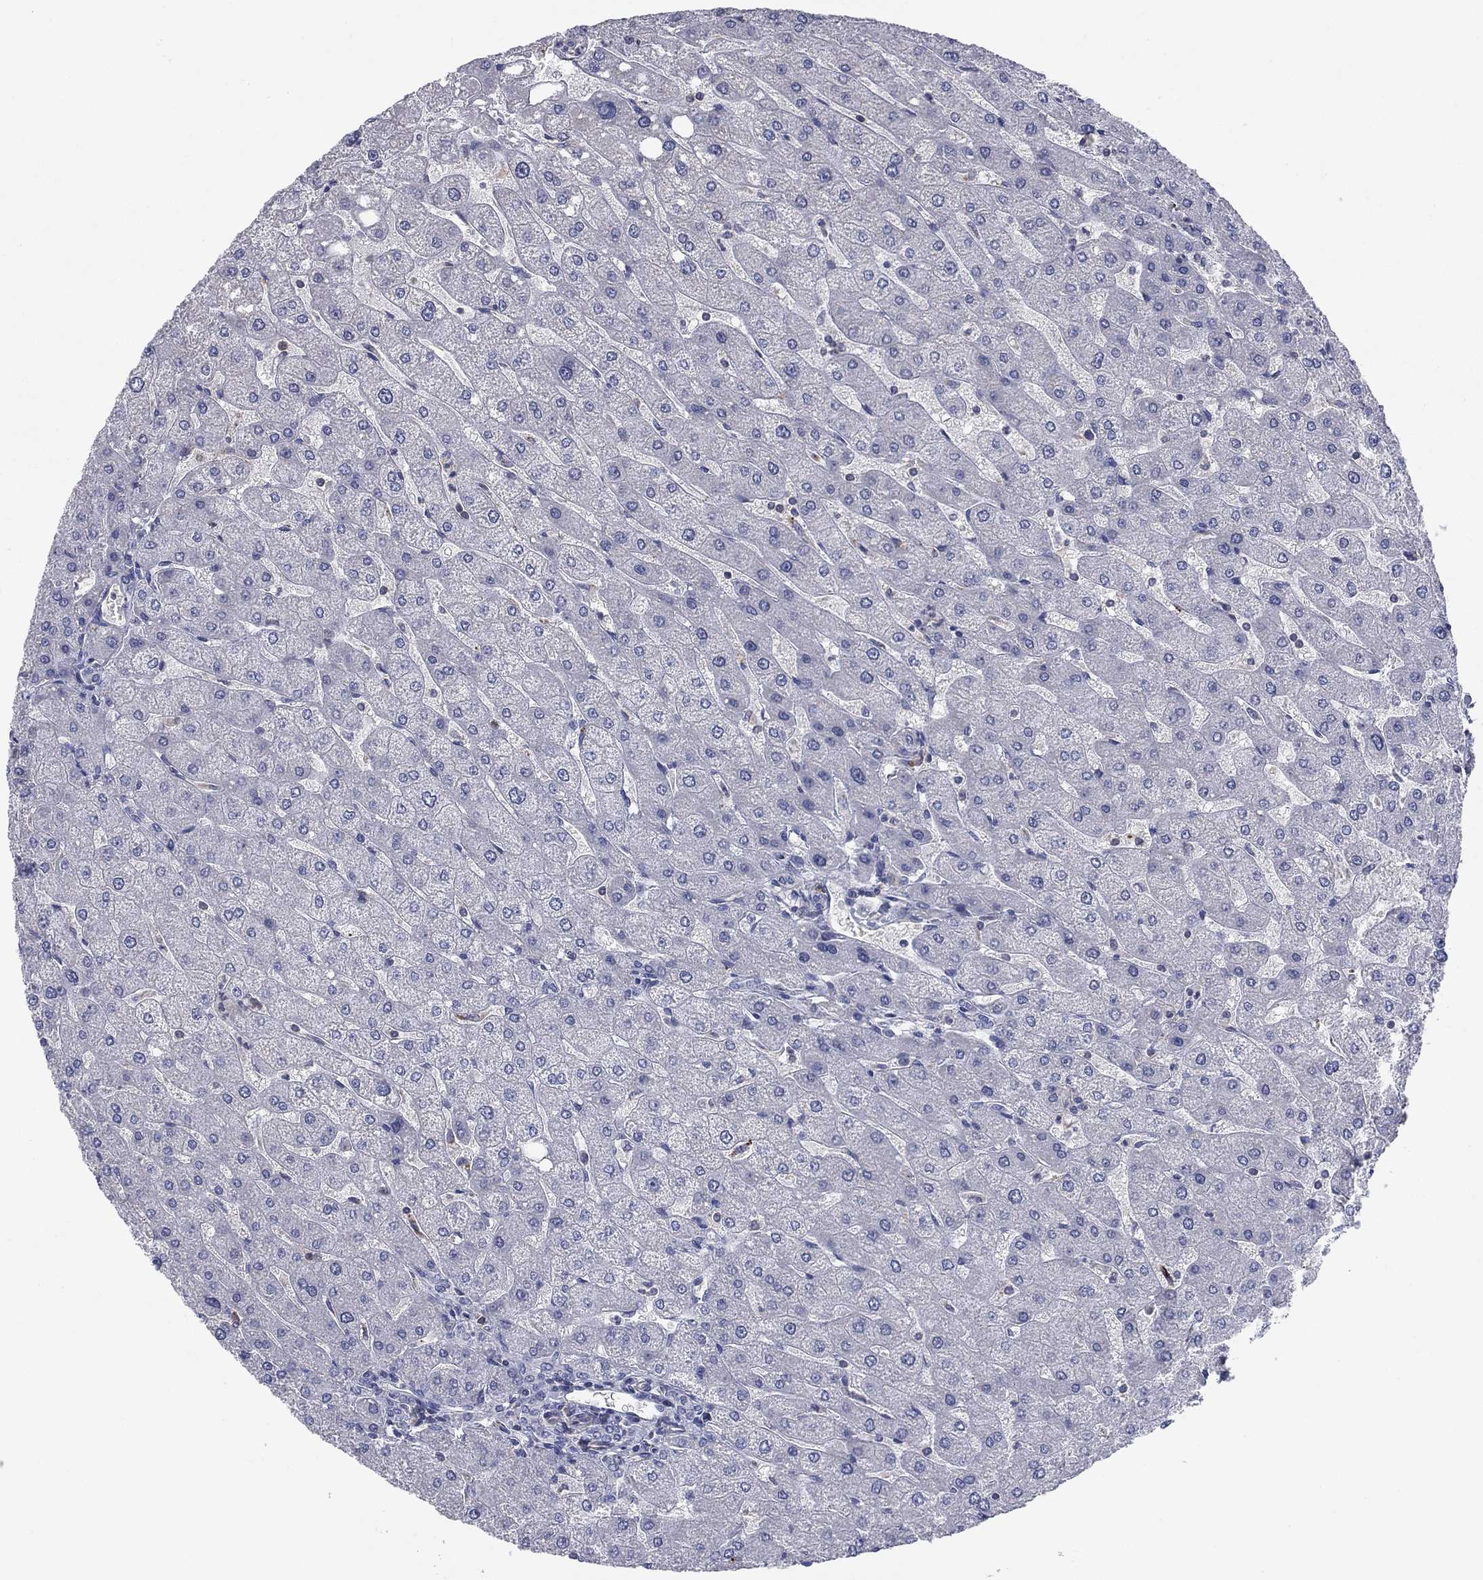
{"staining": {"intensity": "negative", "quantity": "none", "location": "none"}, "tissue": "liver", "cell_type": "Cholangiocytes", "image_type": "normal", "snomed": [{"axis": "morphology", "description": "Normal tissue, NOS"}, {"axis": "topography", "description": "Liver"}], "caption": "DAB immunohistochemical staining of unremarkable human liver reveals no significant expression in cholangiocytes.", "gene": "PSD4", "patient": {"sex": "male", "age": 67}}